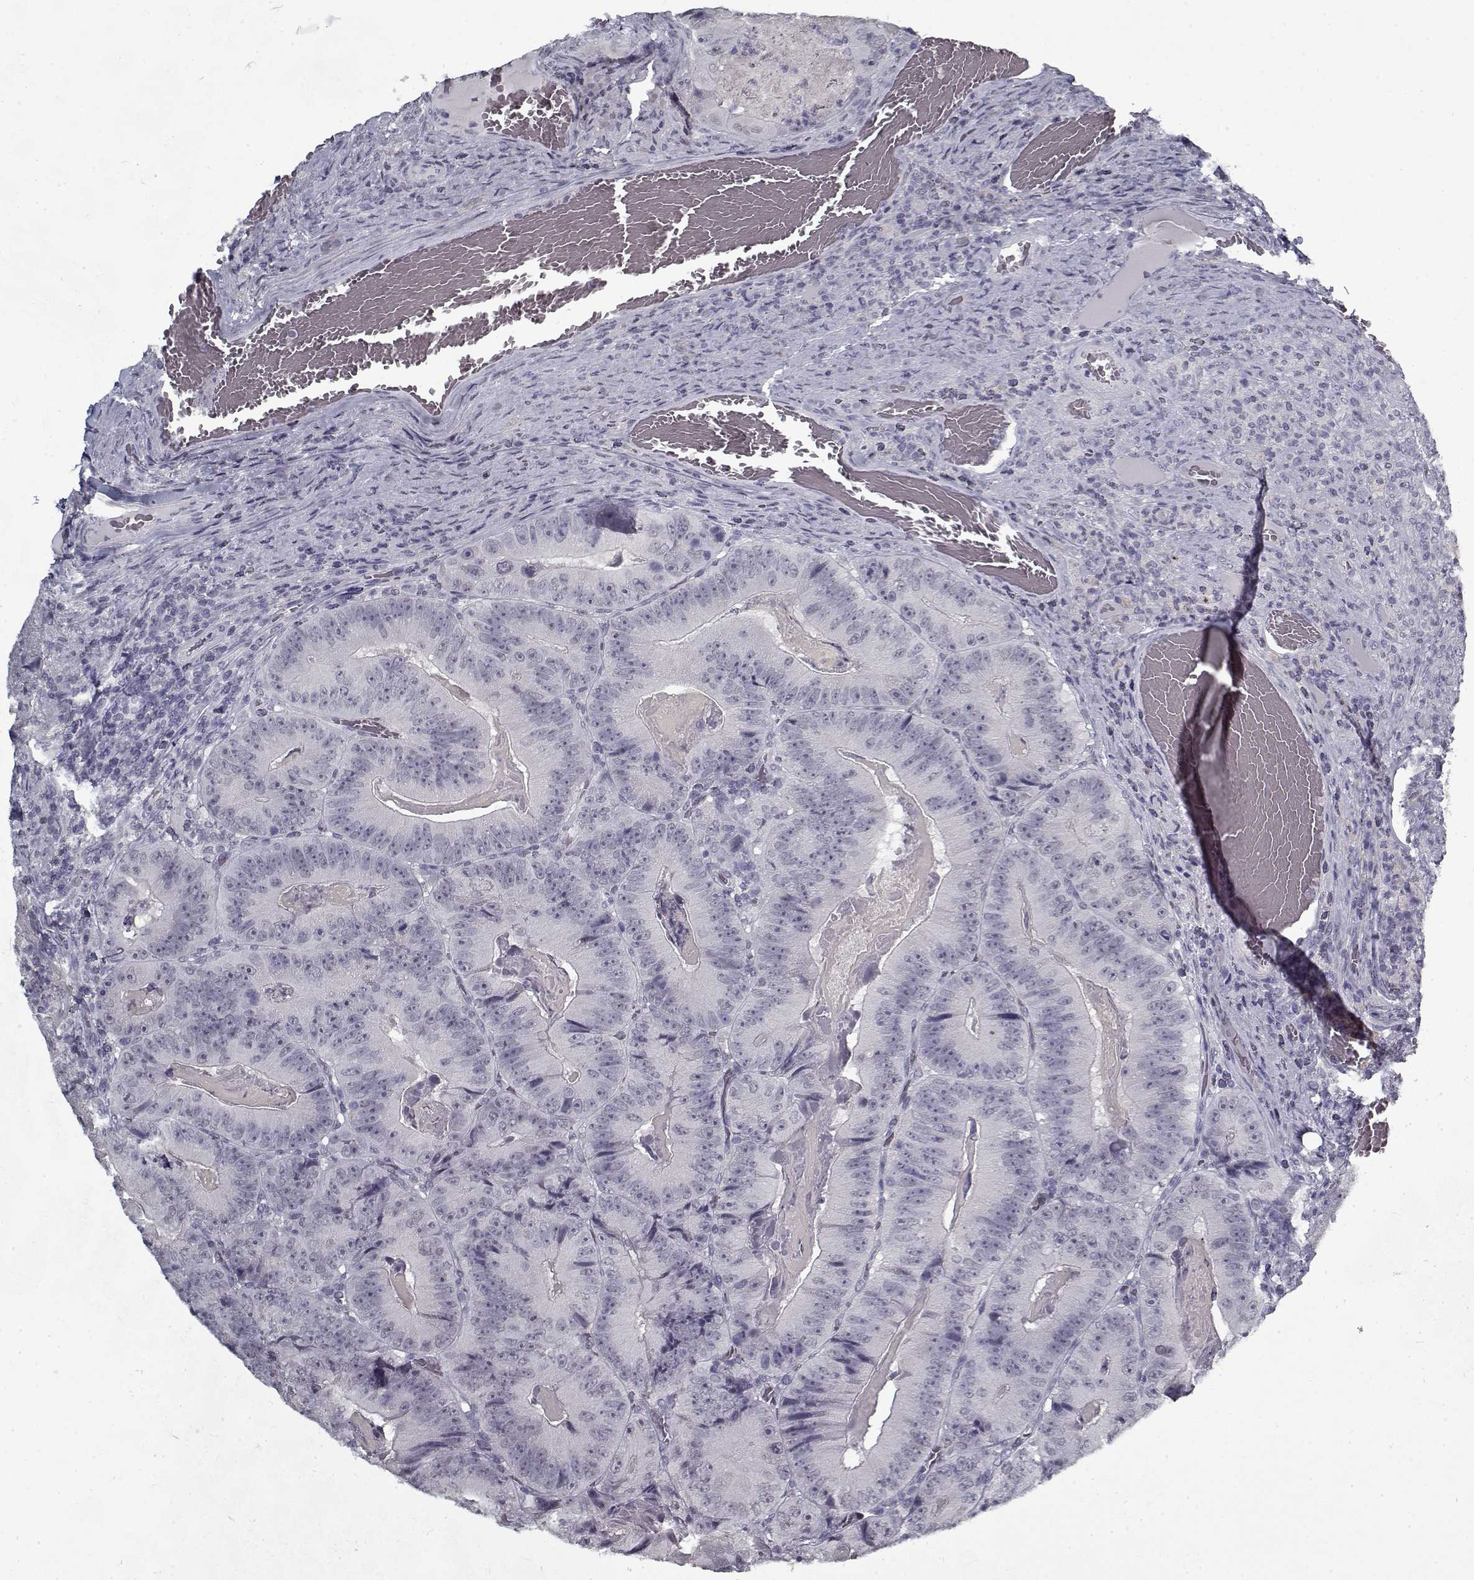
{"staining": {"intensity": "negative", "quantity": "none", "location": "none"}, "tissue": "colorectal cancer", "cell_type": "Tumor cells", "image_type": "cancer", "snomed": [{"axis": "morphology", "description": "Adenocarcinoma, NOS"}, {"axis": "topography", "description": "Colon"}], "caption": "There is no significant expression in tumor cells of colorectal cancer.", "gene": "RNF32", "patient": {"sex": "female", "age": 86}}